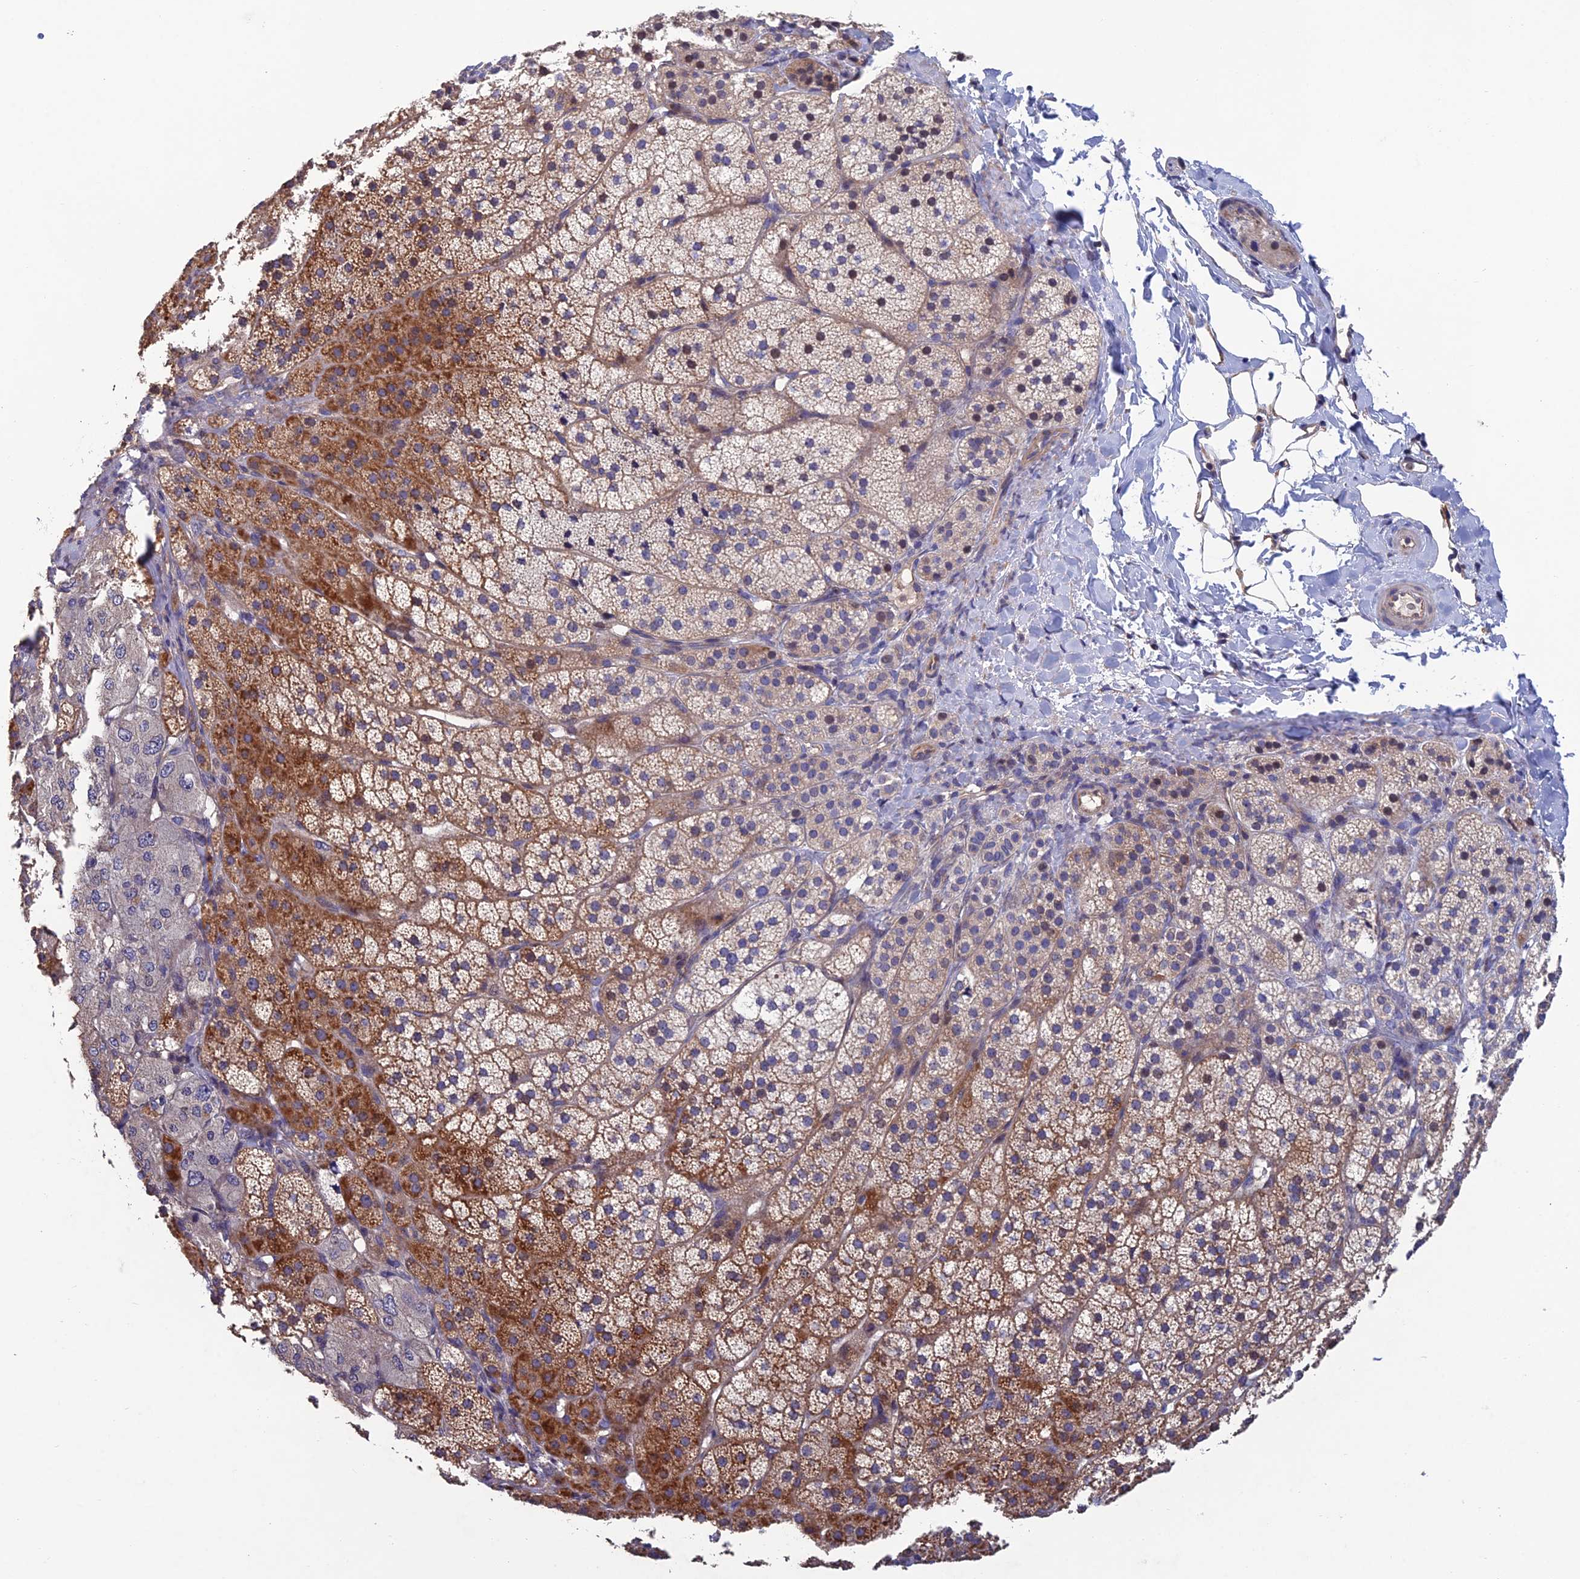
{"staining": {"intensity": "moderate", "quantity": ">75%", "location": "cytoplasmic/membranous"}, "tissue": "adrenal gland", "cell_type": "Glandular cells", "image_type": "normal", "snomed": [{"axis": "morphology", "description": "Normal tissue, NOS"}, {"axis": "topography", "description": "Adrenal gland"}], "caption": "Approximately >75% of glandular cells in normal adrenal gland display moderate cytoplasmic/membranous protein expression as visualized by brown immunohistochemical staining.", "gene": "USP37", "patient": {"sex": "female", "age": 44}}